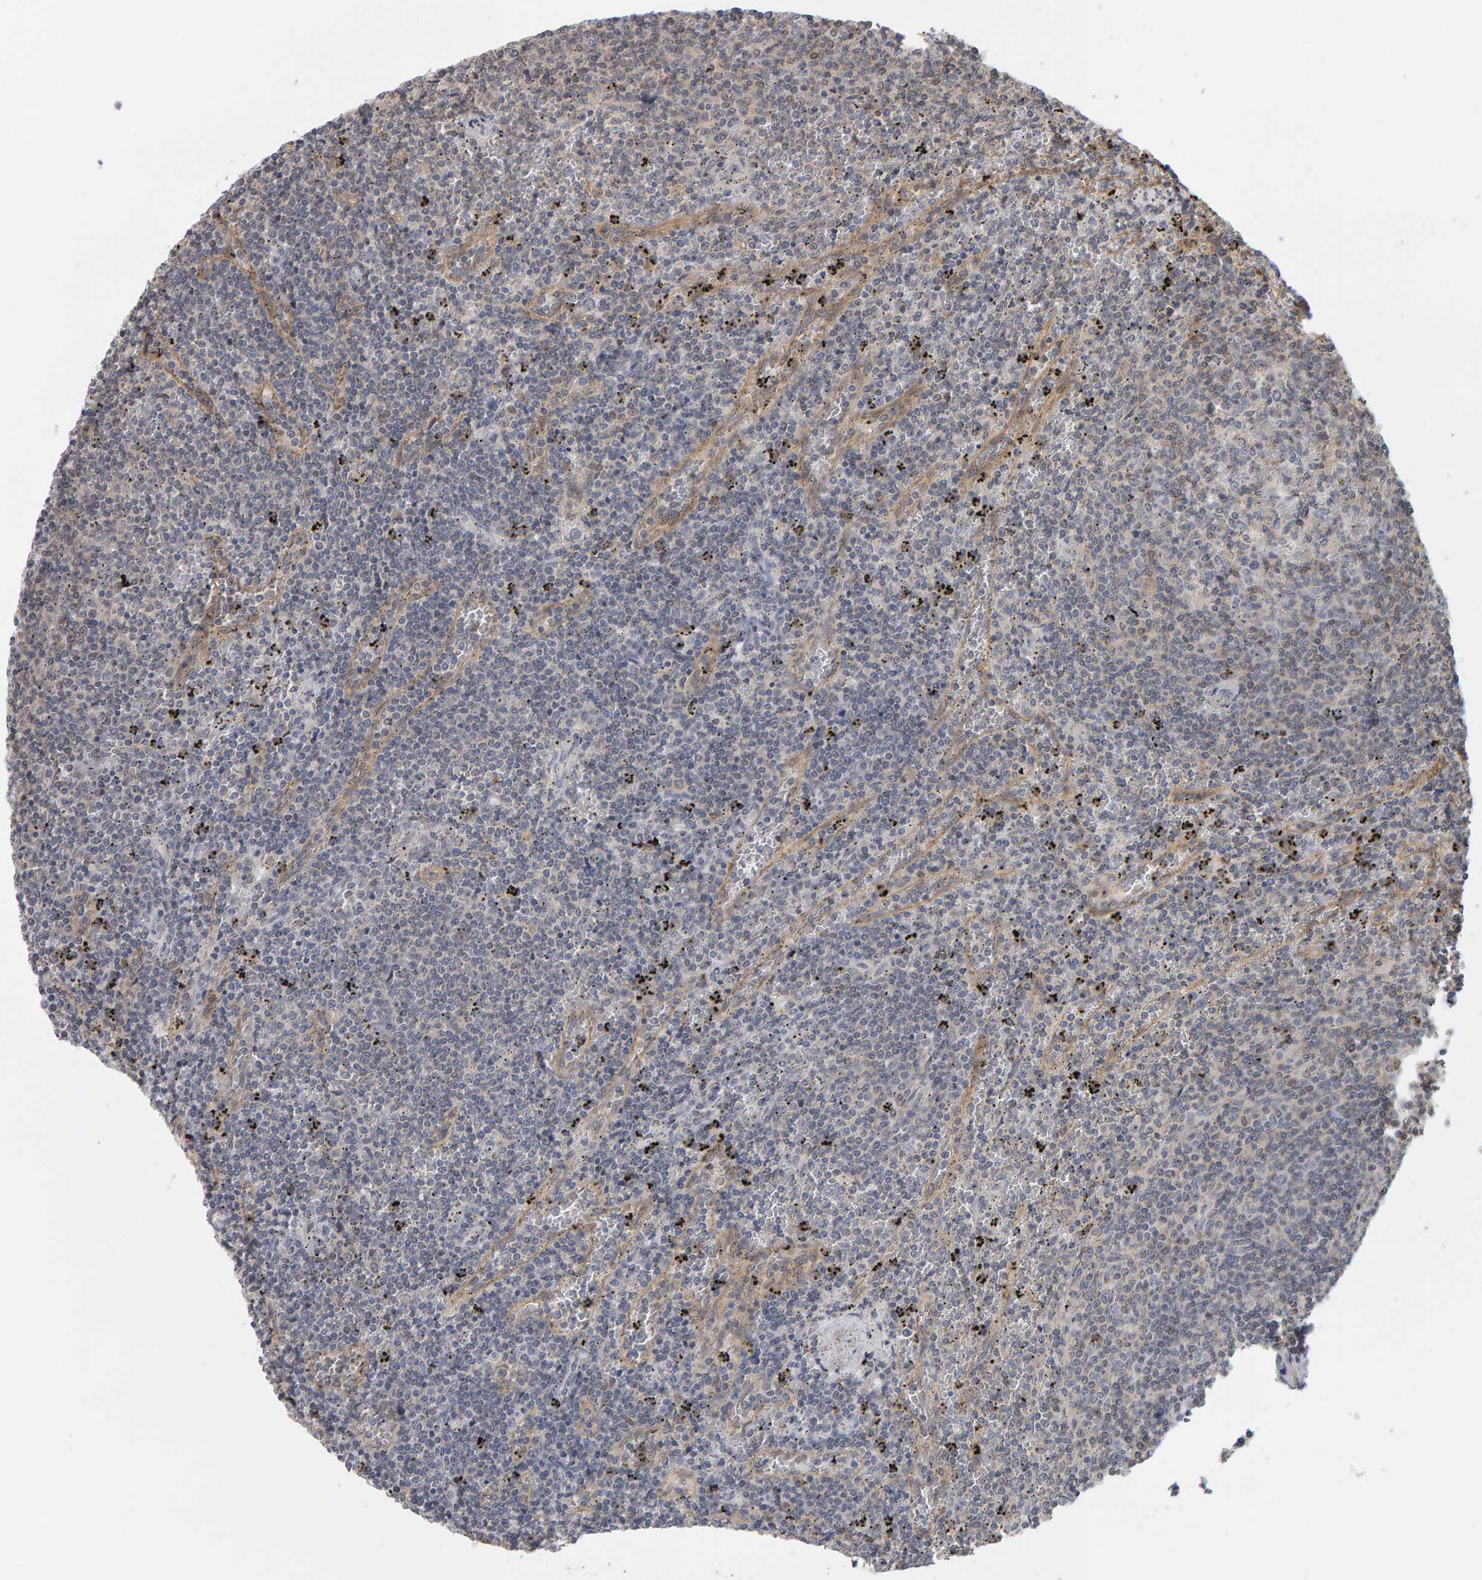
{"staining": {"intensity": "negative", "quantity": "none", "location": "none"}, "tissue": "lymphoma", "cell_type": "Tumor cells", "image_type": "cancer", "snomed": [{"axis": "morphology", "description": "Malignant lymphoma, non-Hodgkin's type, Low grade"}, {"axis": "topography", "description": "Spleen"}], "caption": "Immunohistochemistry (IHC) image of neoplastic tissue: human lymphoma stained with DAB demonstrates no significant protein staining in tumor cells.", "gene": "MSRA", "patient": {"sex": "female", "age": 50}}